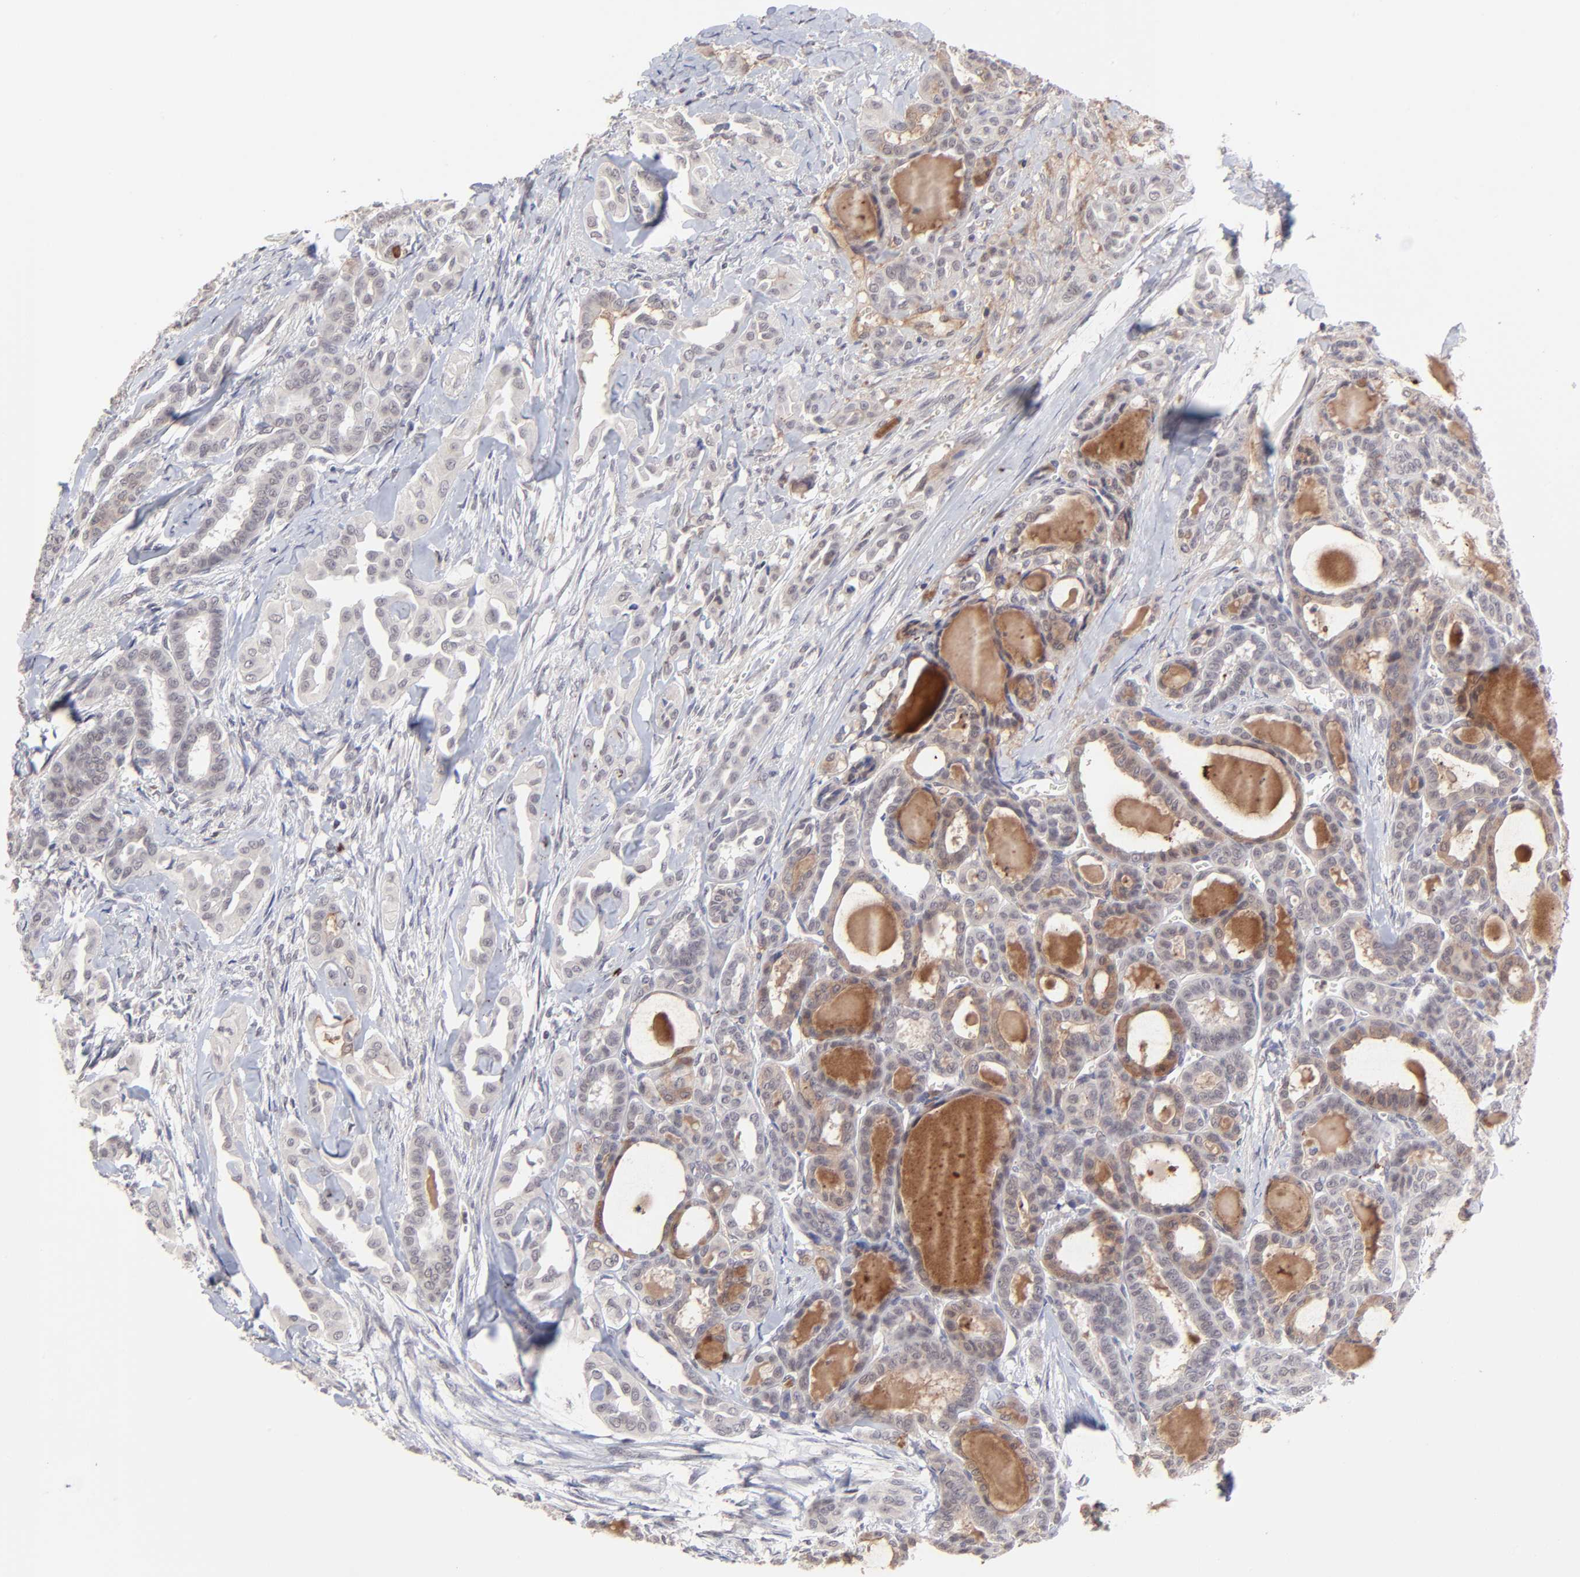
{"staining": {"intensity": "weak", "quantity": "<25%", "location": "cytoplasmic/membranous"}, "tissue": "thyroid cancer", "cell_type": "Tumor cells", "image_type": "cancer", "snomed": [{"axis": "morphology", "description": "Carcinoma, NOS"}, {"axis": "topography", "description": "Thyroid gland"}], "caption": "DAB (3,3'-diaminobenzidine) immunohistochemical staining of human carcinoma (thyroid) shows no significant positivity in tumor cells.", "gene": "ZNF419", "patient": {"sex": "female", "age": 91}}